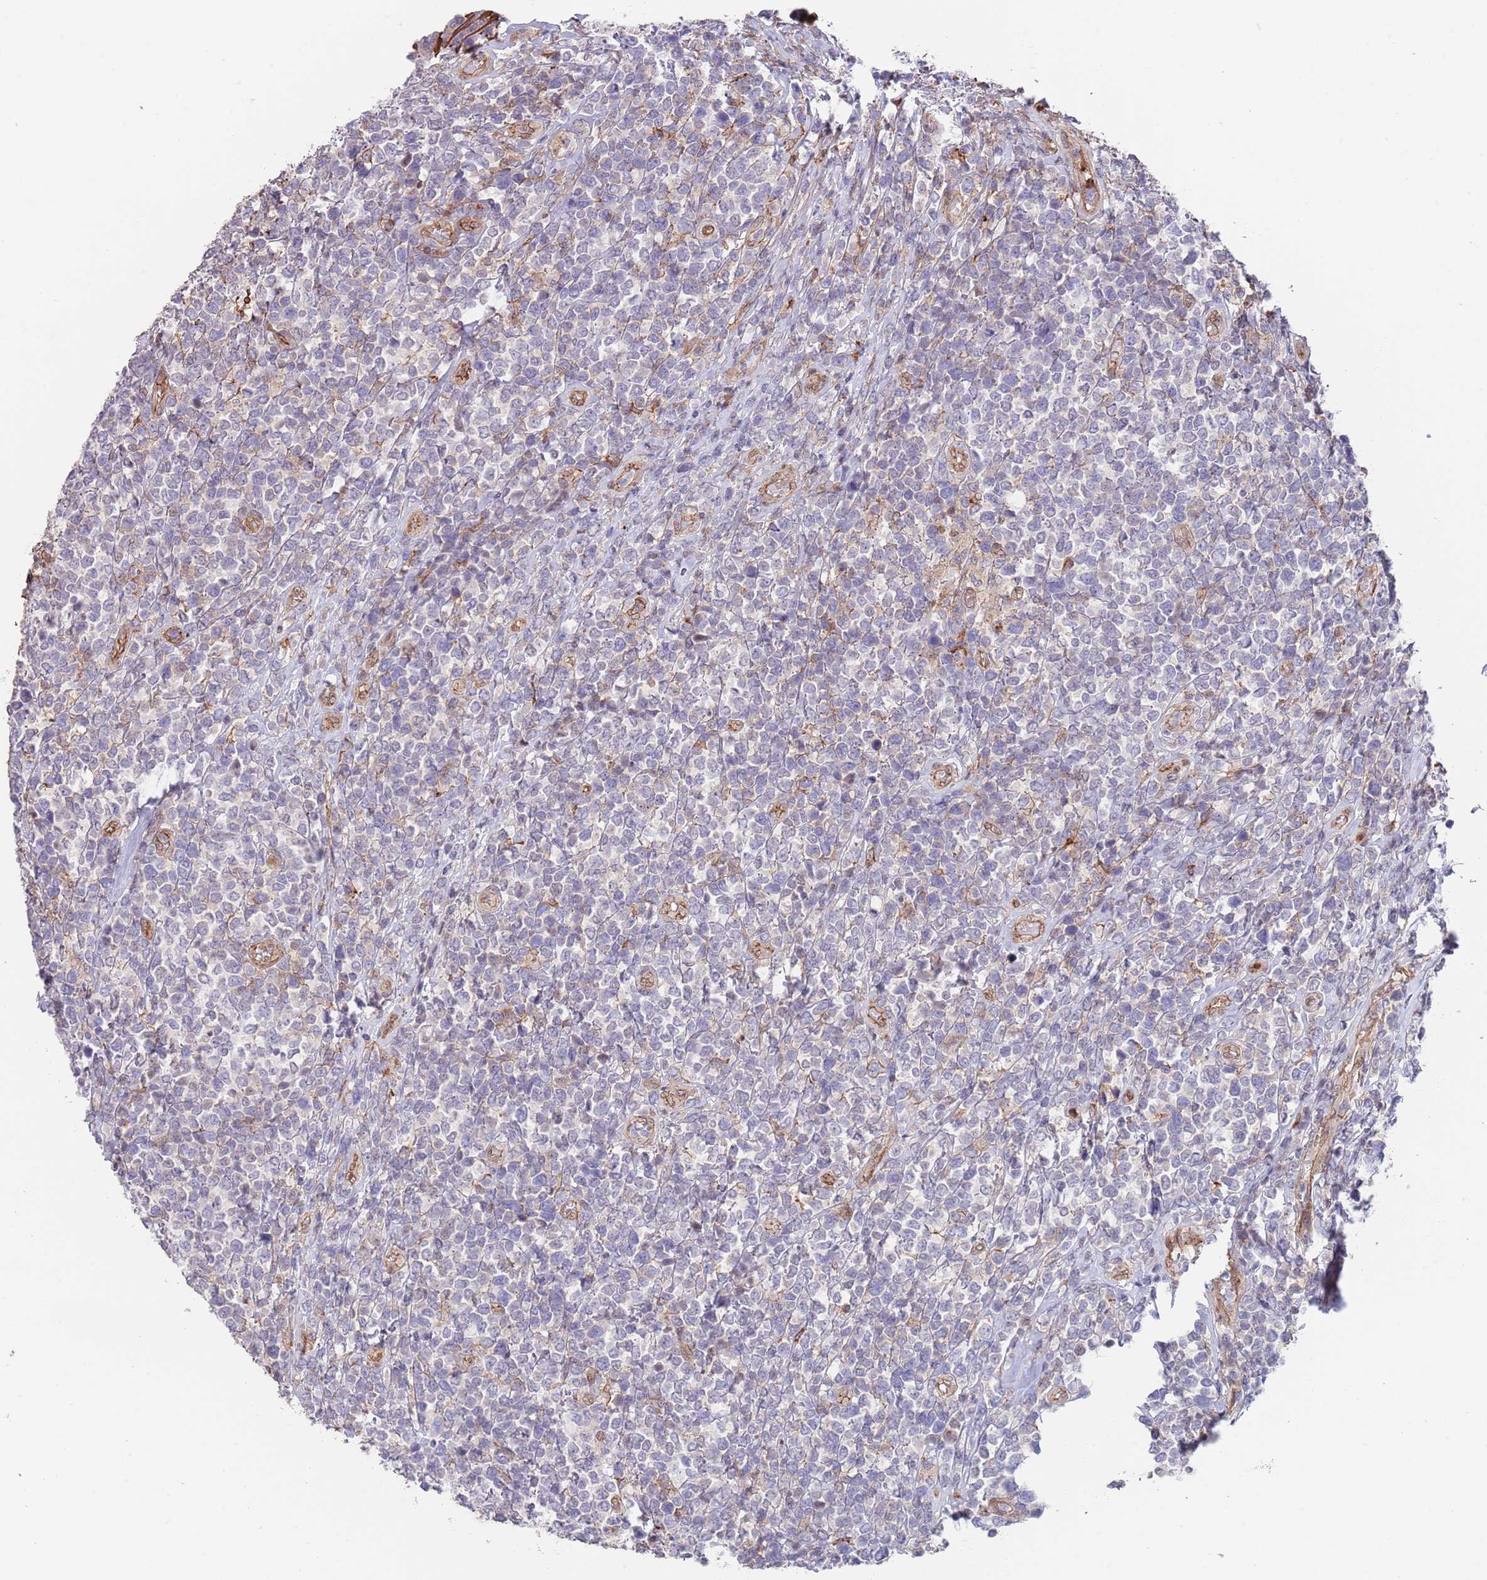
{"staining": {"intensity": "negative", "quantity": "none", "location": "none"}, "tissue": "lymphoma", "cell_type": "Tumor cells", "image_type": "cancer", "snomed": [{"axis": "morphology", "description": "Malignant lymphoma, non-Hodgkin's type, High grade"}, {"axis": "topography", "description": "Soft tissue"}], "caption": "Lymphoma stained for a protein using immunohistochemistry (IHC) exhibits no positivity tumor cells.", "gene": "BPNT1", "patient": {"sex": "female", "age": 56}}